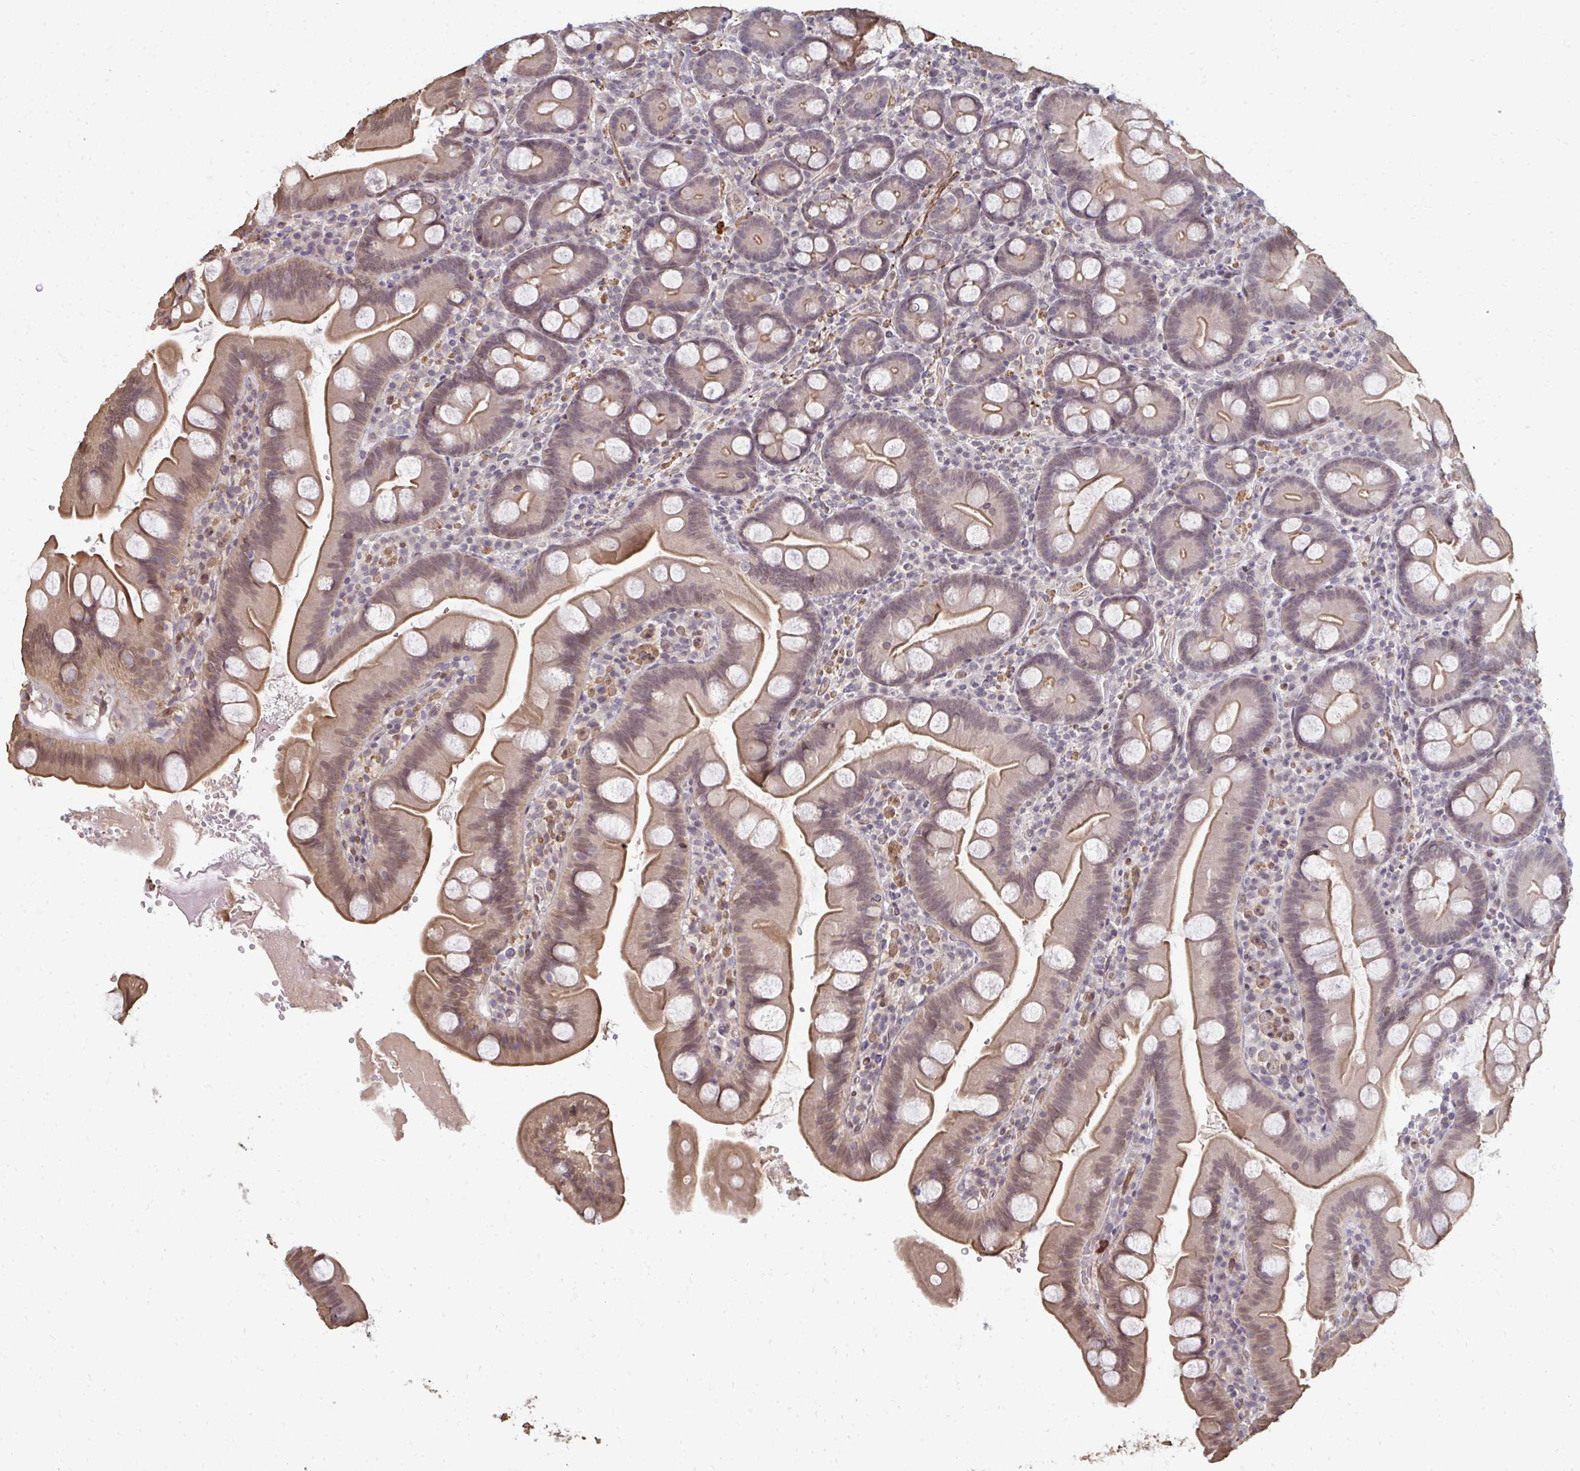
{"staining": {"intensity": "moderate", "quantity": "25%-75%", "location": "cytoplasmic/membranous,nuclear"}, "tissue": "small intestine", "cell_type": "Glandular cells", "image_type": "normal", "snomed": [{"axis": "morphology", "description": "Normal tissue, NOS"}, {"axis": "topography", "description": "Small intestine"}], "caption": "Immunohistochemical staining of unremarkable small intestine demonstrates 25%-75% levels of moderate cytoplasmic/membranous,nuclear protein expression in approximately 25%-75% of glandular cells. The staining was performed using DAB (3,3'-diaminobenzidine), with brown indicating positive protein expression. Nuclei are stained blue with hematoxylin.", "gene": "GPC5", "patient": {"sex": "female", "age": 68}}